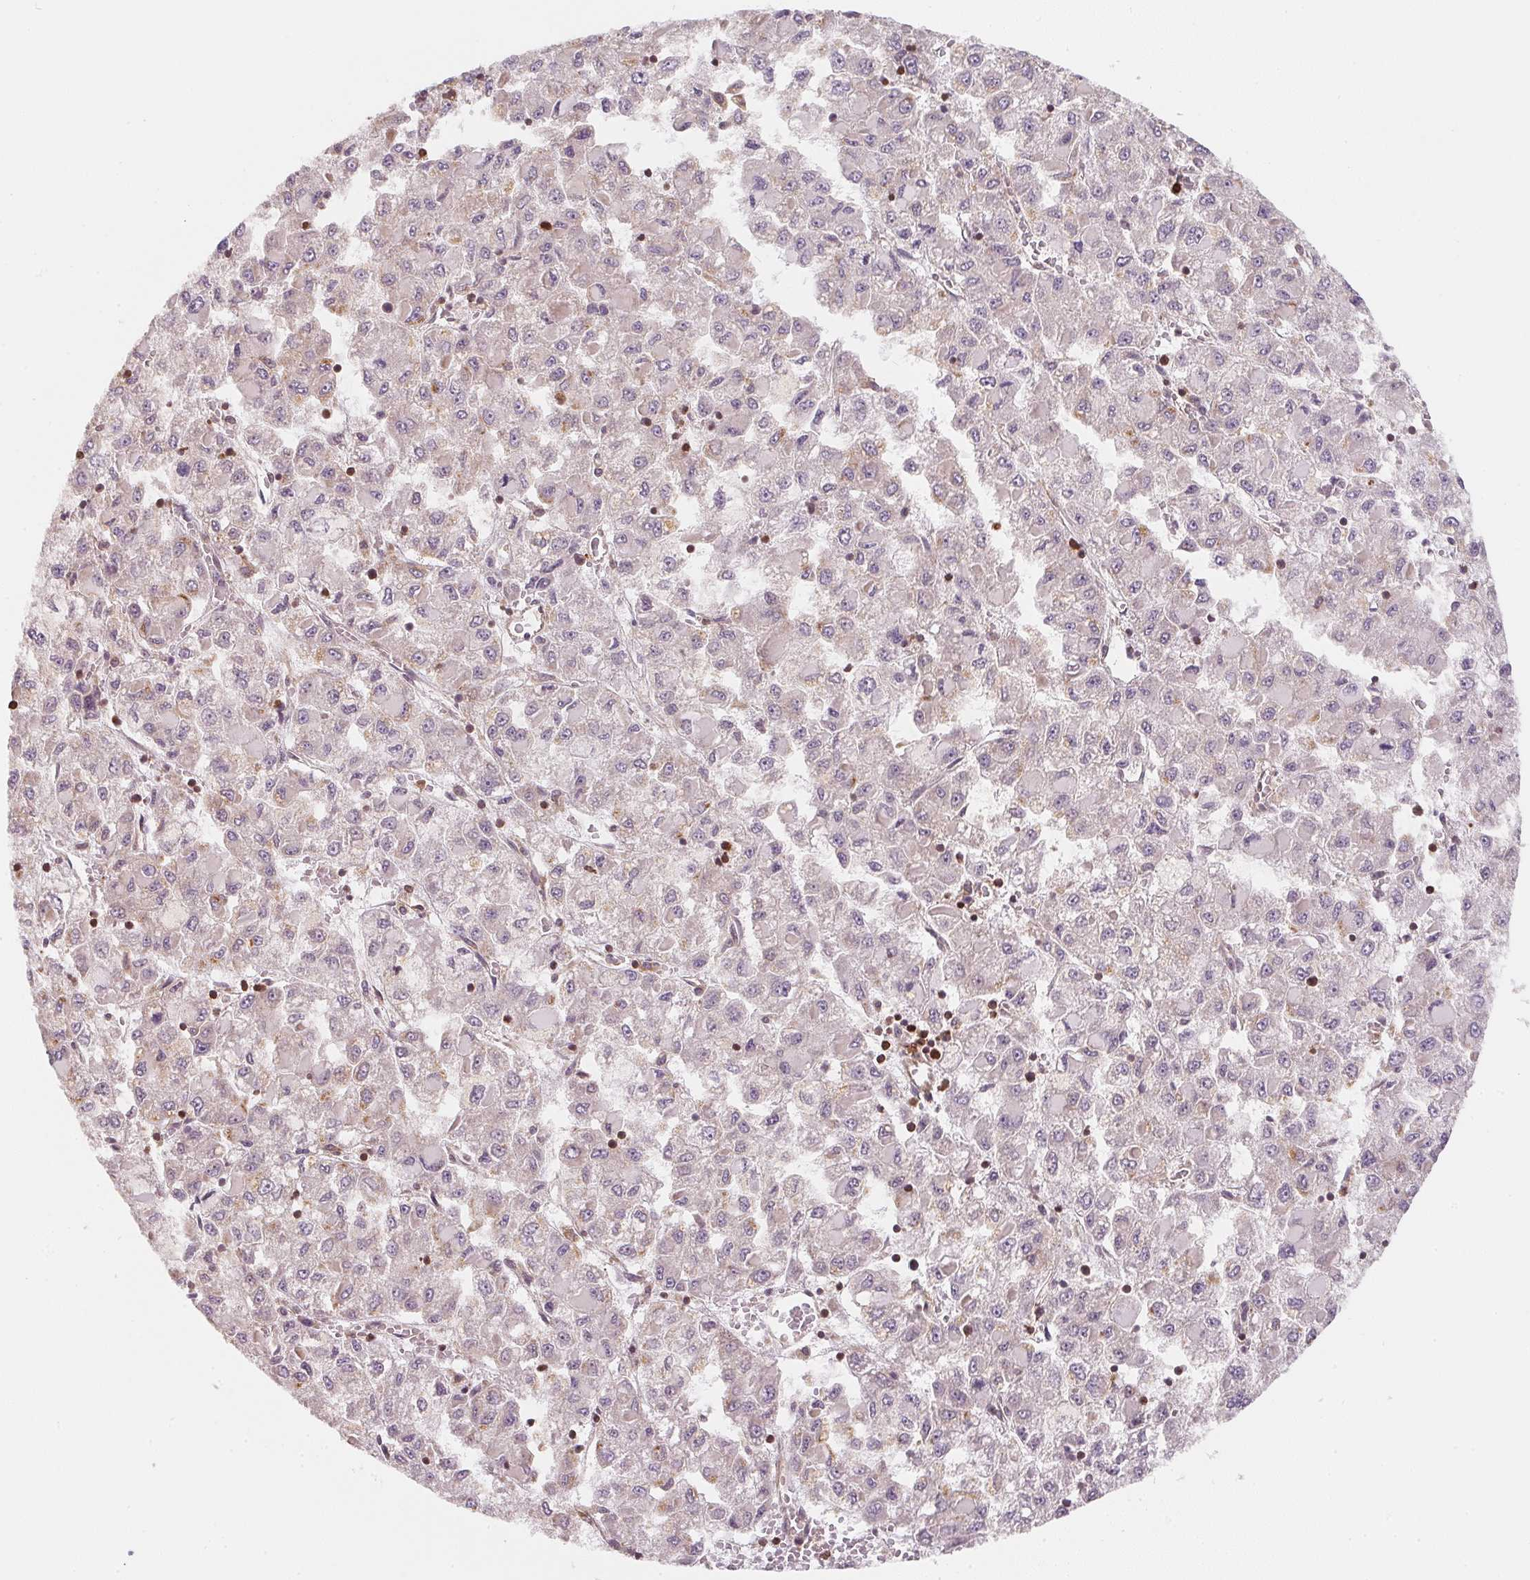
{"staining": {"intensity": "negative", "quantity": "none", "location": "none"}, "tissue": "liver cancer", "cell_type": "Tumor cells", "image_type": "cancer", "snomed": [{"axis": "morphology", "description": "Carcinoma, Hepatocellular, NOS"}, {"axis": "topography", "description": "Liver"}], "caption": "IHC of liver hepatocellular carcinoma reveals no positivity in tumor cells. (Stains: DAB immunohistochemistry (IHC) with hematoxylin counter stain, Microscopy: brightfield microscopy at high magnification).", "gene": "ANKRD13A", "patient": {"sex": "male", "age": 40}}